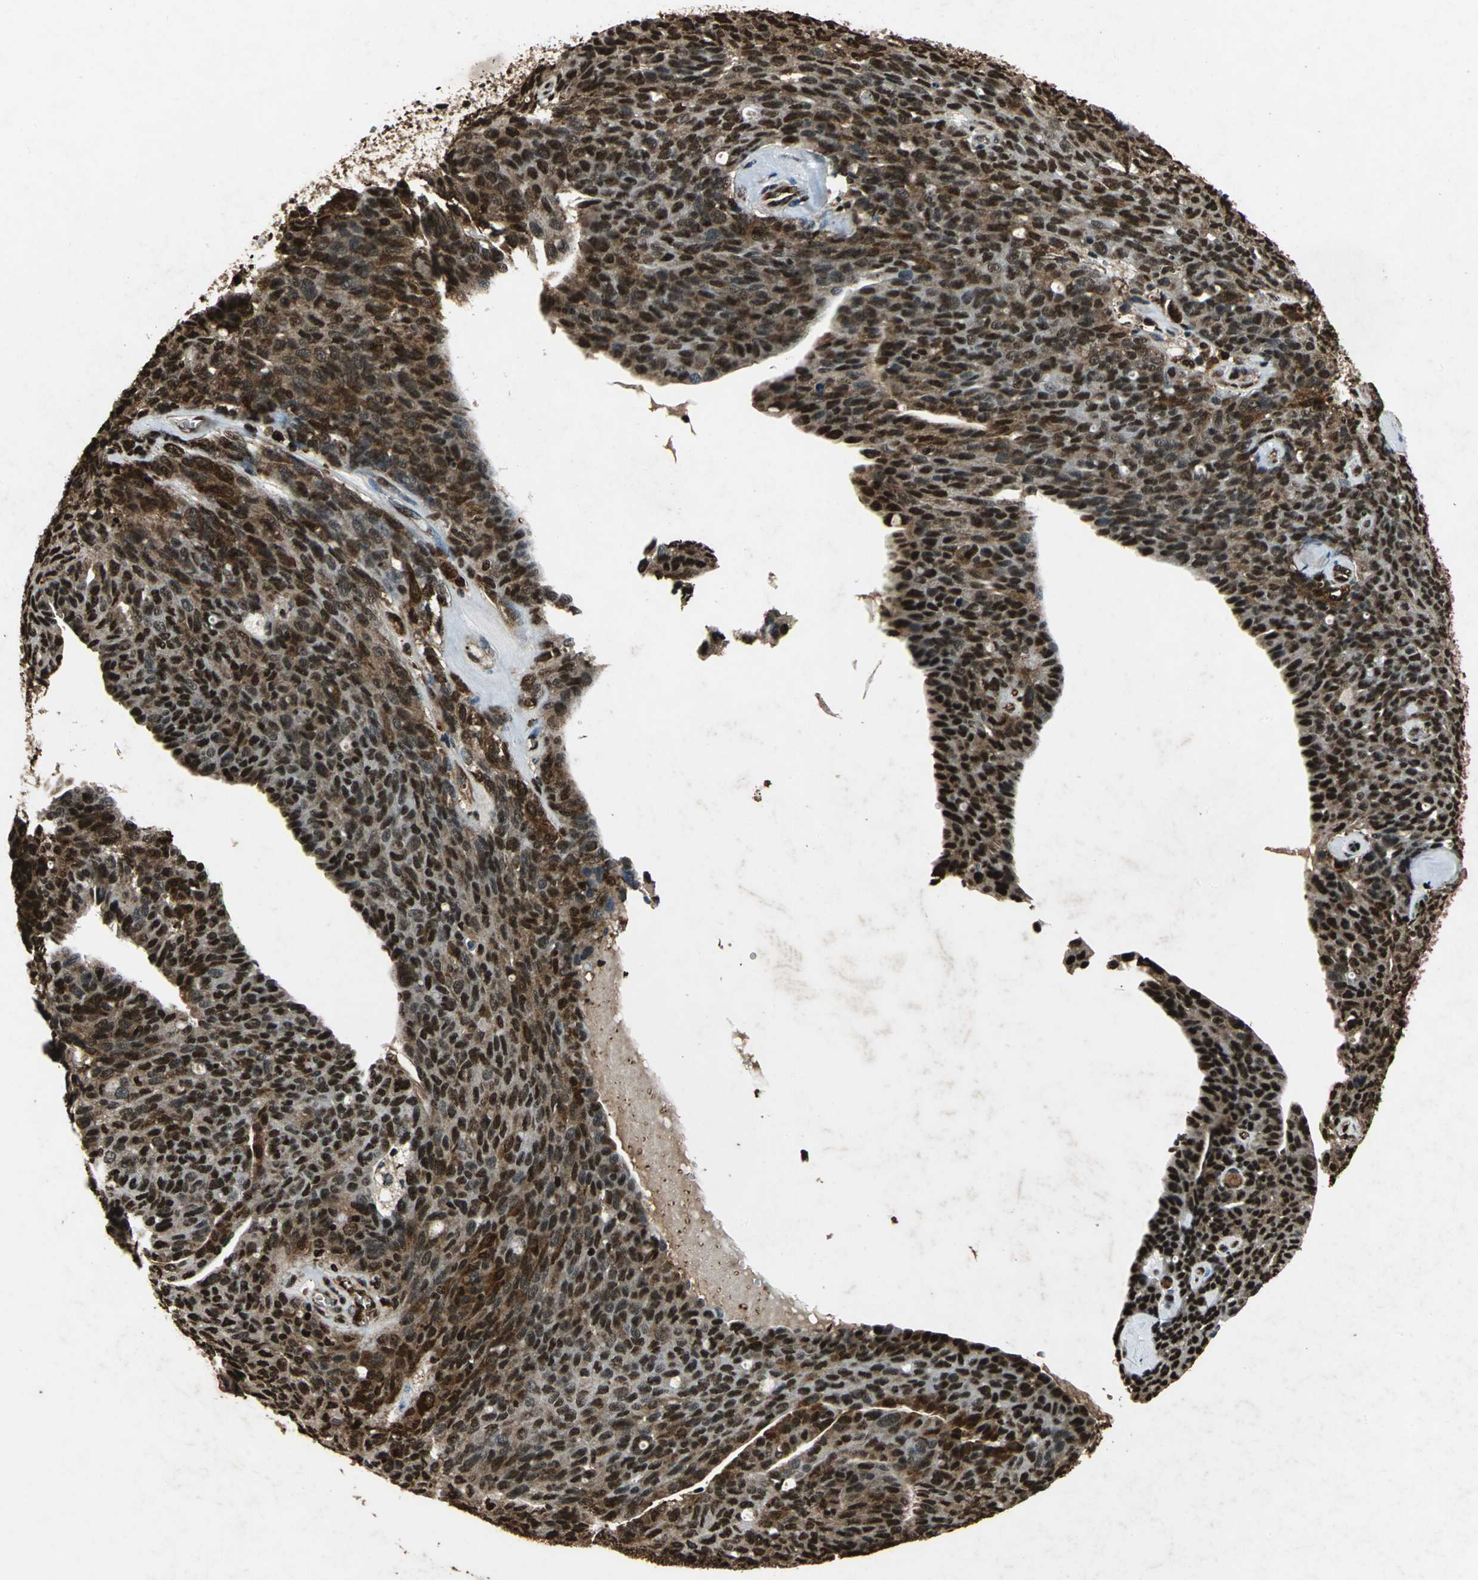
{"staining": {"intensity": "strong", "quantity": ">75%", "location": "cytoplasmic/membranous,nuclear"}, "tissue": "ovarian cancer", "cell_type": "Tumor cells", "image_type": "cancer", "snomed": [{"axis": "morphology", "description": "Carcinoma, endometroid"}, {"axis": "topography", "description": "Ovary"}], "caption": "Ovarian cancer stained for a protein (brown) shows strong cytoplasmic/membranous and nuclear positive positivity in about >75% of tumor cells.", "gene": "ANP32A", "patient": {"sex": "female", "age": 60}}